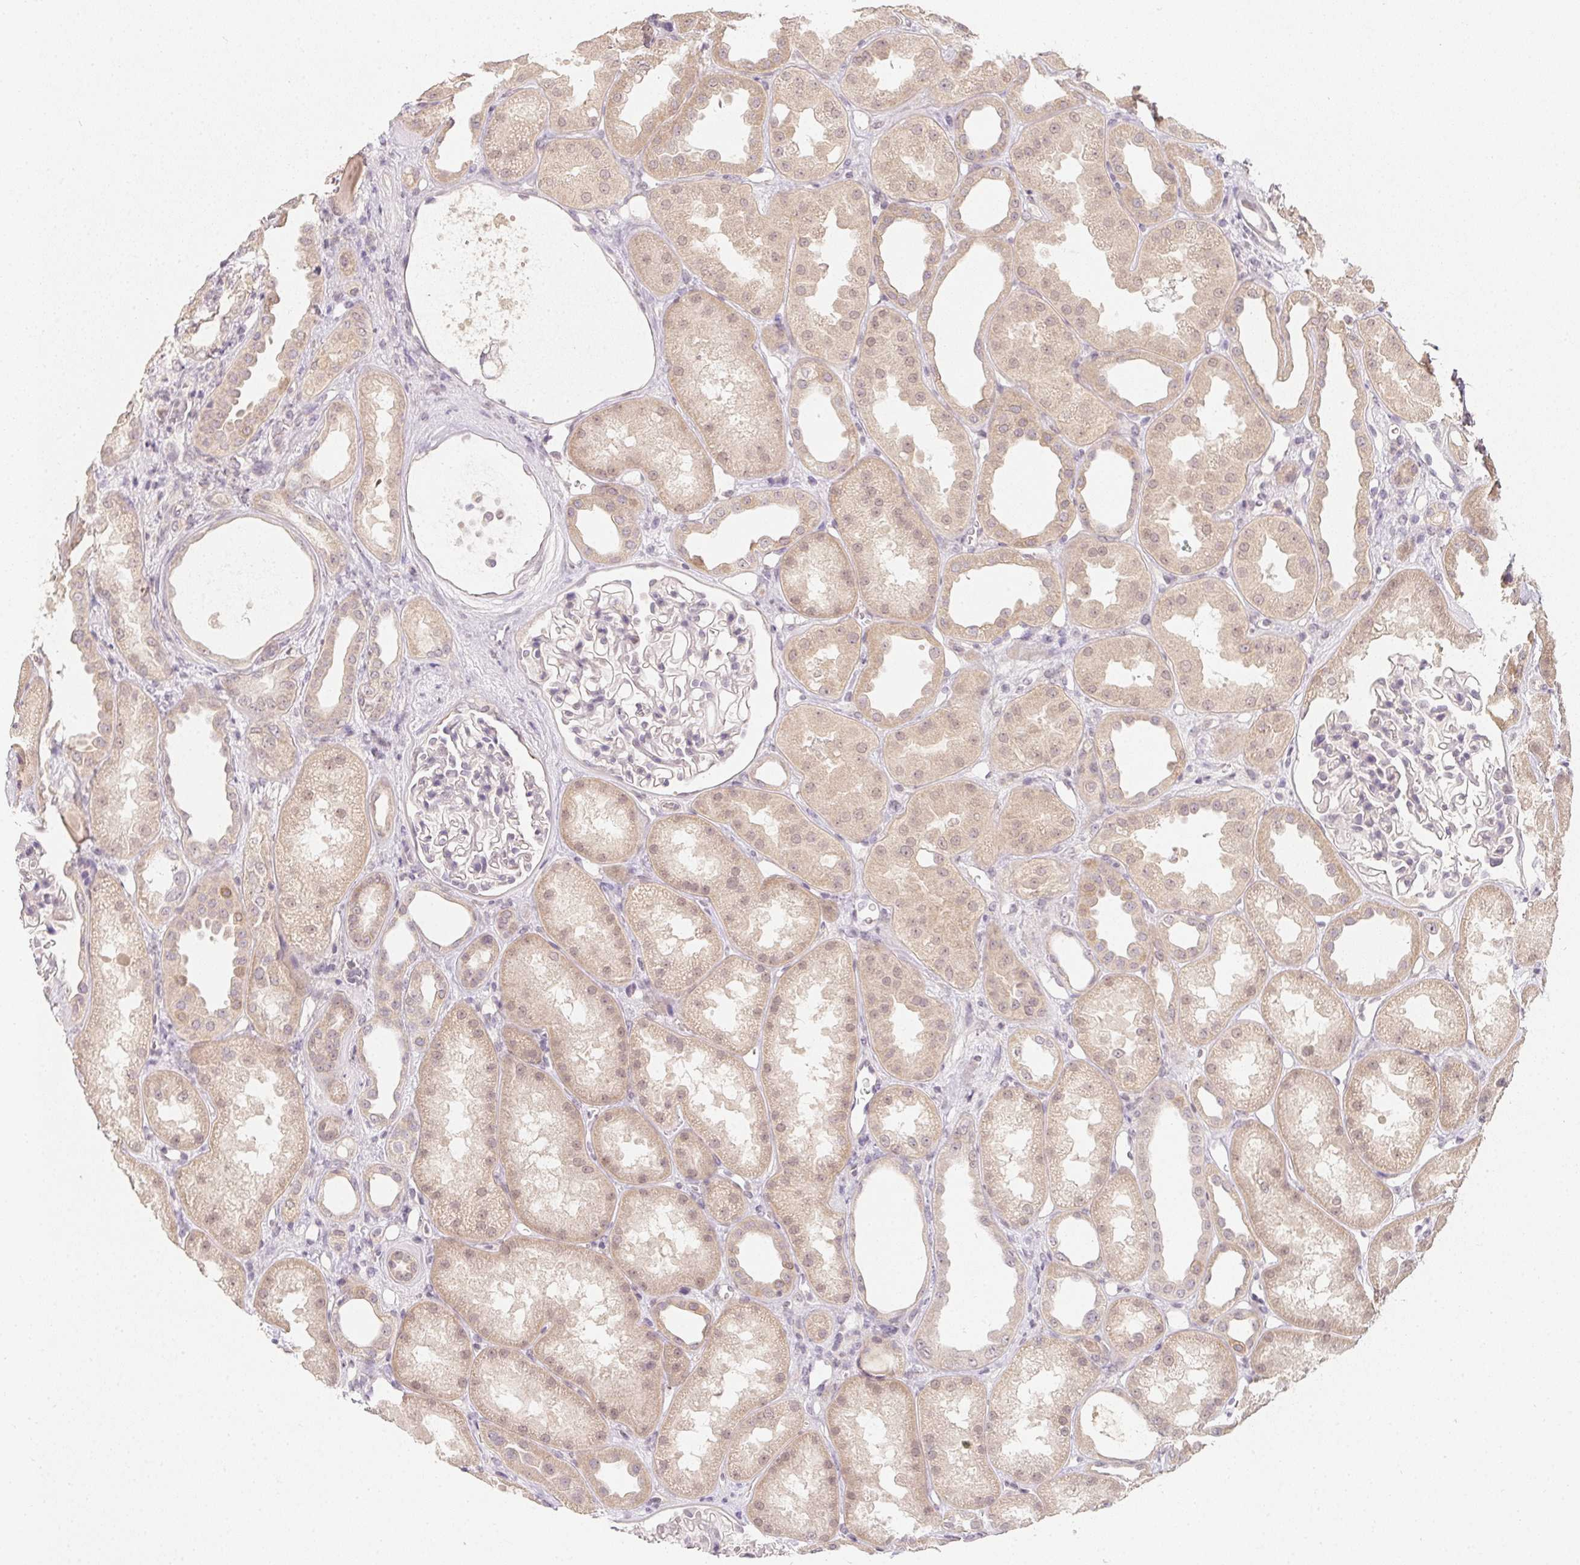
{"staining": {"intensity": "negative", "quantity": "none", "location": "none"}, "tissue": "kidney", "cell_type": "Cells in glomeruli", "image_type": "normal", "snomed": [{"axis": "morphology", "description": "Normal tissue, NOS"}, {"axis": "topography", "description": "Kidney"}], "caption": "Immunohistochemical staining of normal human kidney shows no significant positivity in cells in glomeruli. (Stains: DAB (3,3'-diaminobenzidine) immunohistochemistry with hematoxylin counter stain, Microscopy: brightfield microscopy at high magnification).", "gene": "SOAT1", "patient": {"sex": "male", "age": 61}}